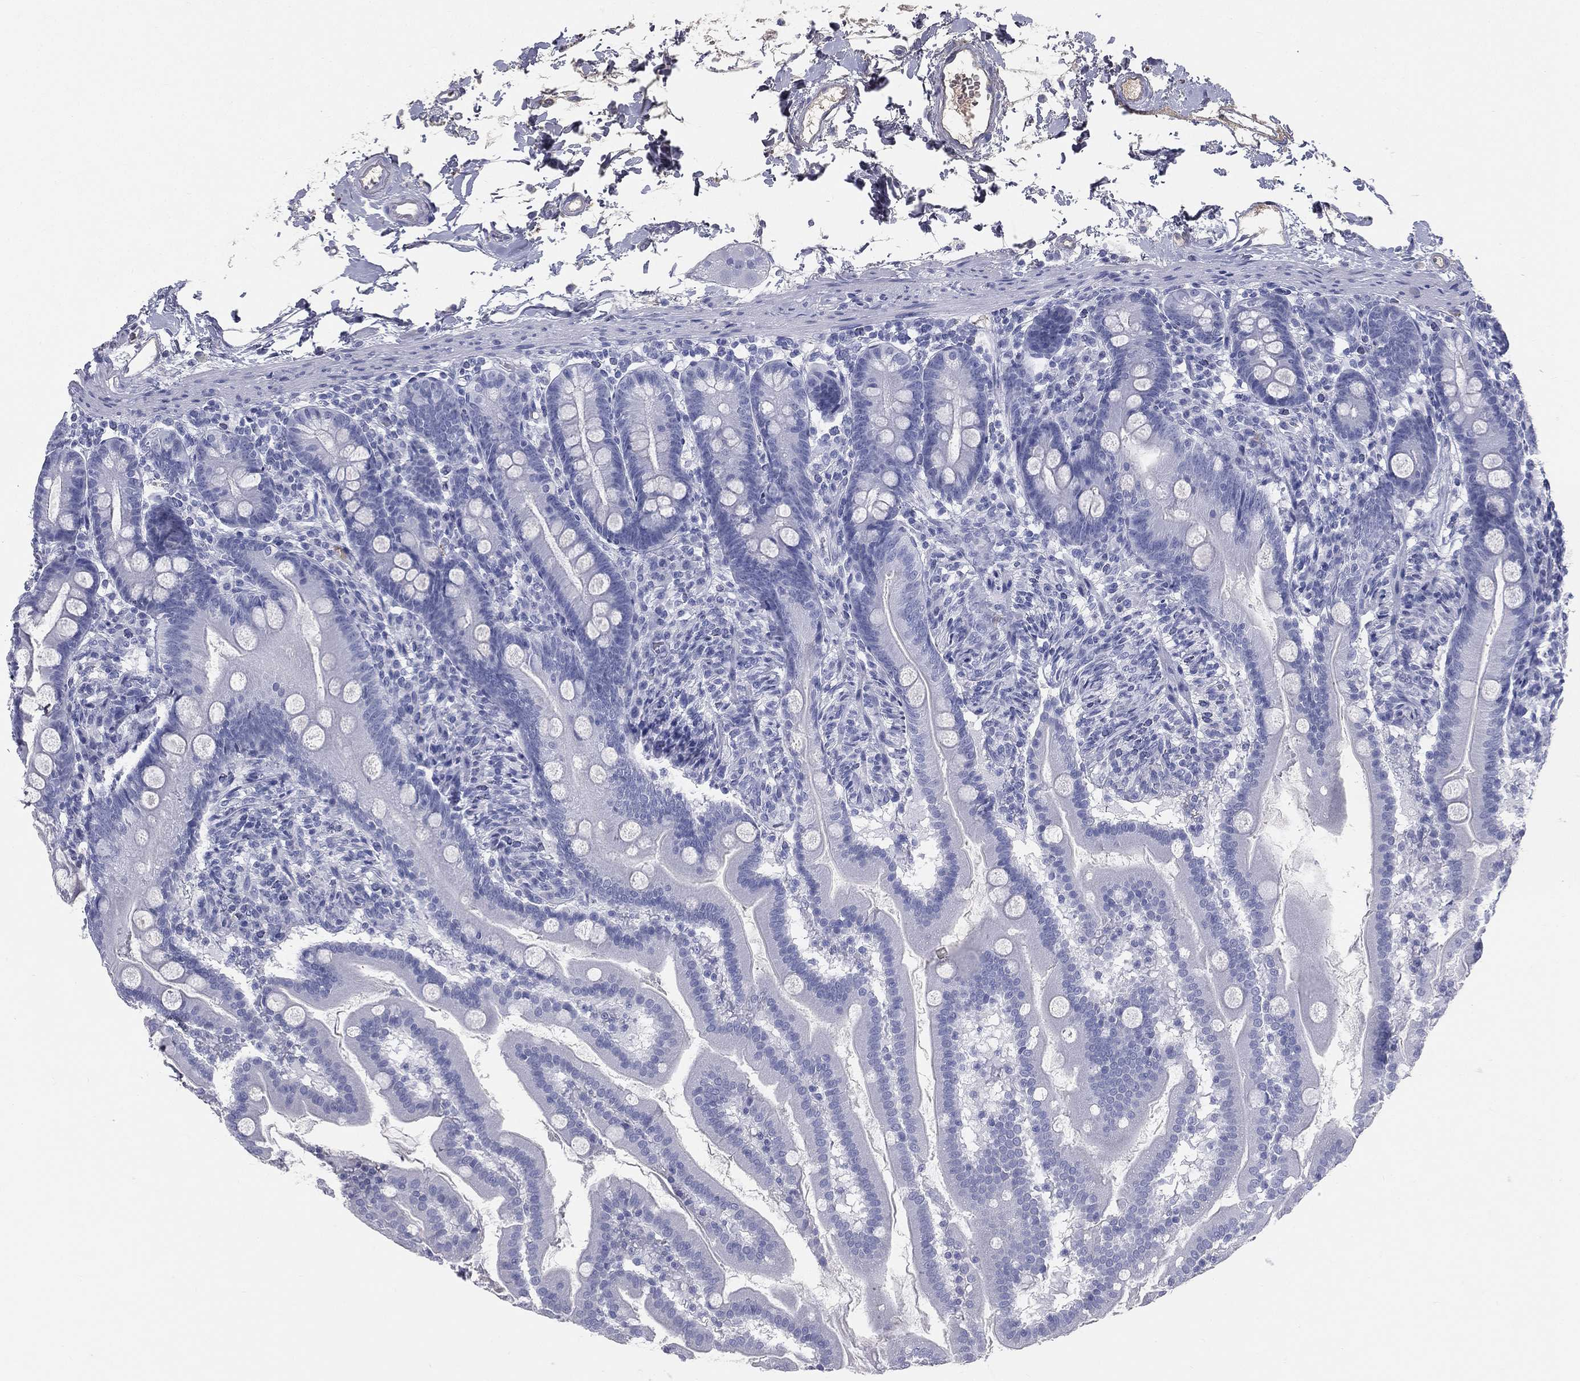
{"staining": {"intensity": "negative", "quantity": "none", "location": "none"}, "tissue": "small intestine", "cell_type": "Glandular cells", "image_type": "normal", "snomed": [{"axis": "morphology", "description": "Normal tissue, NOS"}, {"axis": "topography", "description": "Small intestine"}], "caption": "Immunohistochemistry of benign small intestine shows no expression in glandular cells.", "gene": "HP", "patient": {"sex": "female", "age": 44}}